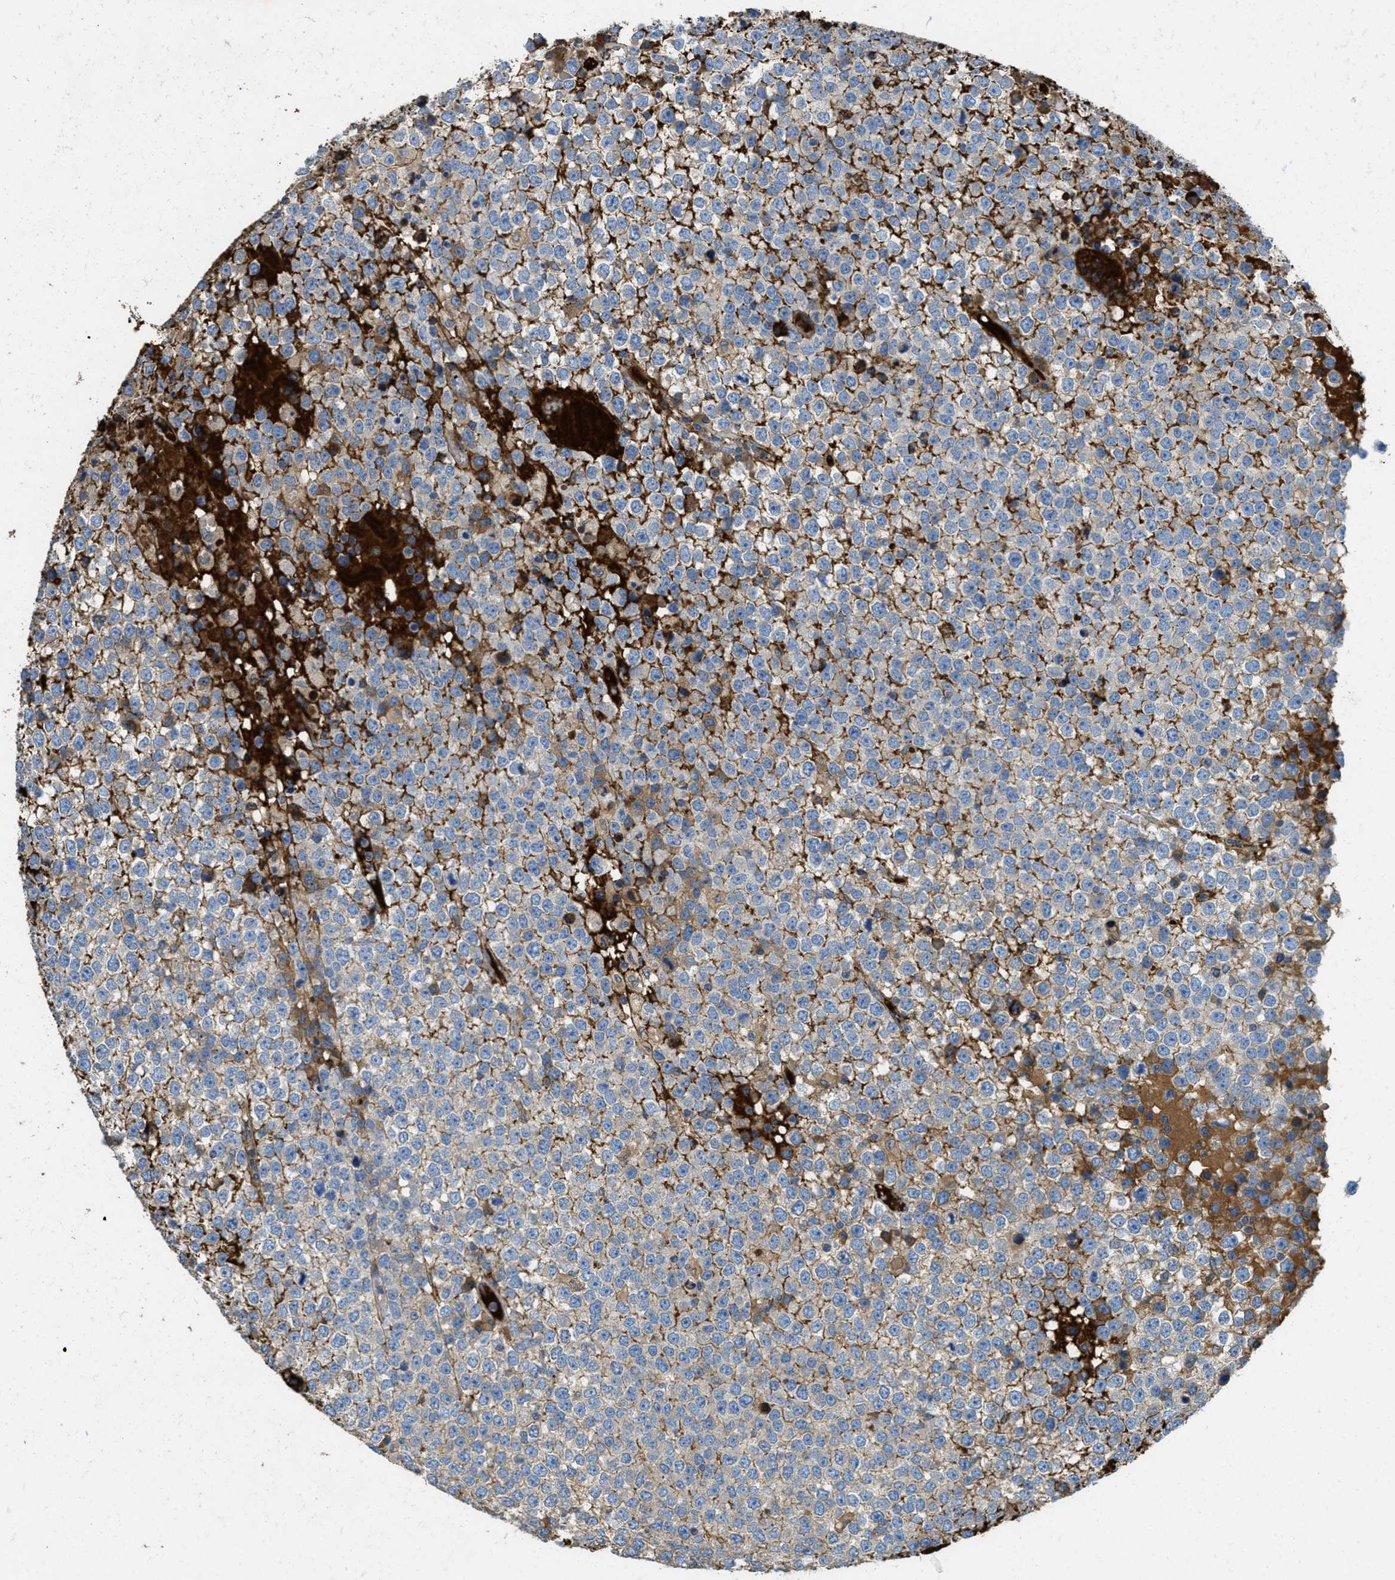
{"staining": {"intensity": "negative", "quantity": "none", "location": "none"}, "tissue": "testis cancer", "cell_type": "Tumor cells", "image_type": "cancer", "snomed": [{"axis": "morphology", "description": "Seminoma, NOS"}, {"axis": "topography", "description": "Testis"}], "caption": "There is no significant staining in tumor cells of testis seminoma.", "gene": "MPDU1", "patient": {"sex": "male", "age": 65}}